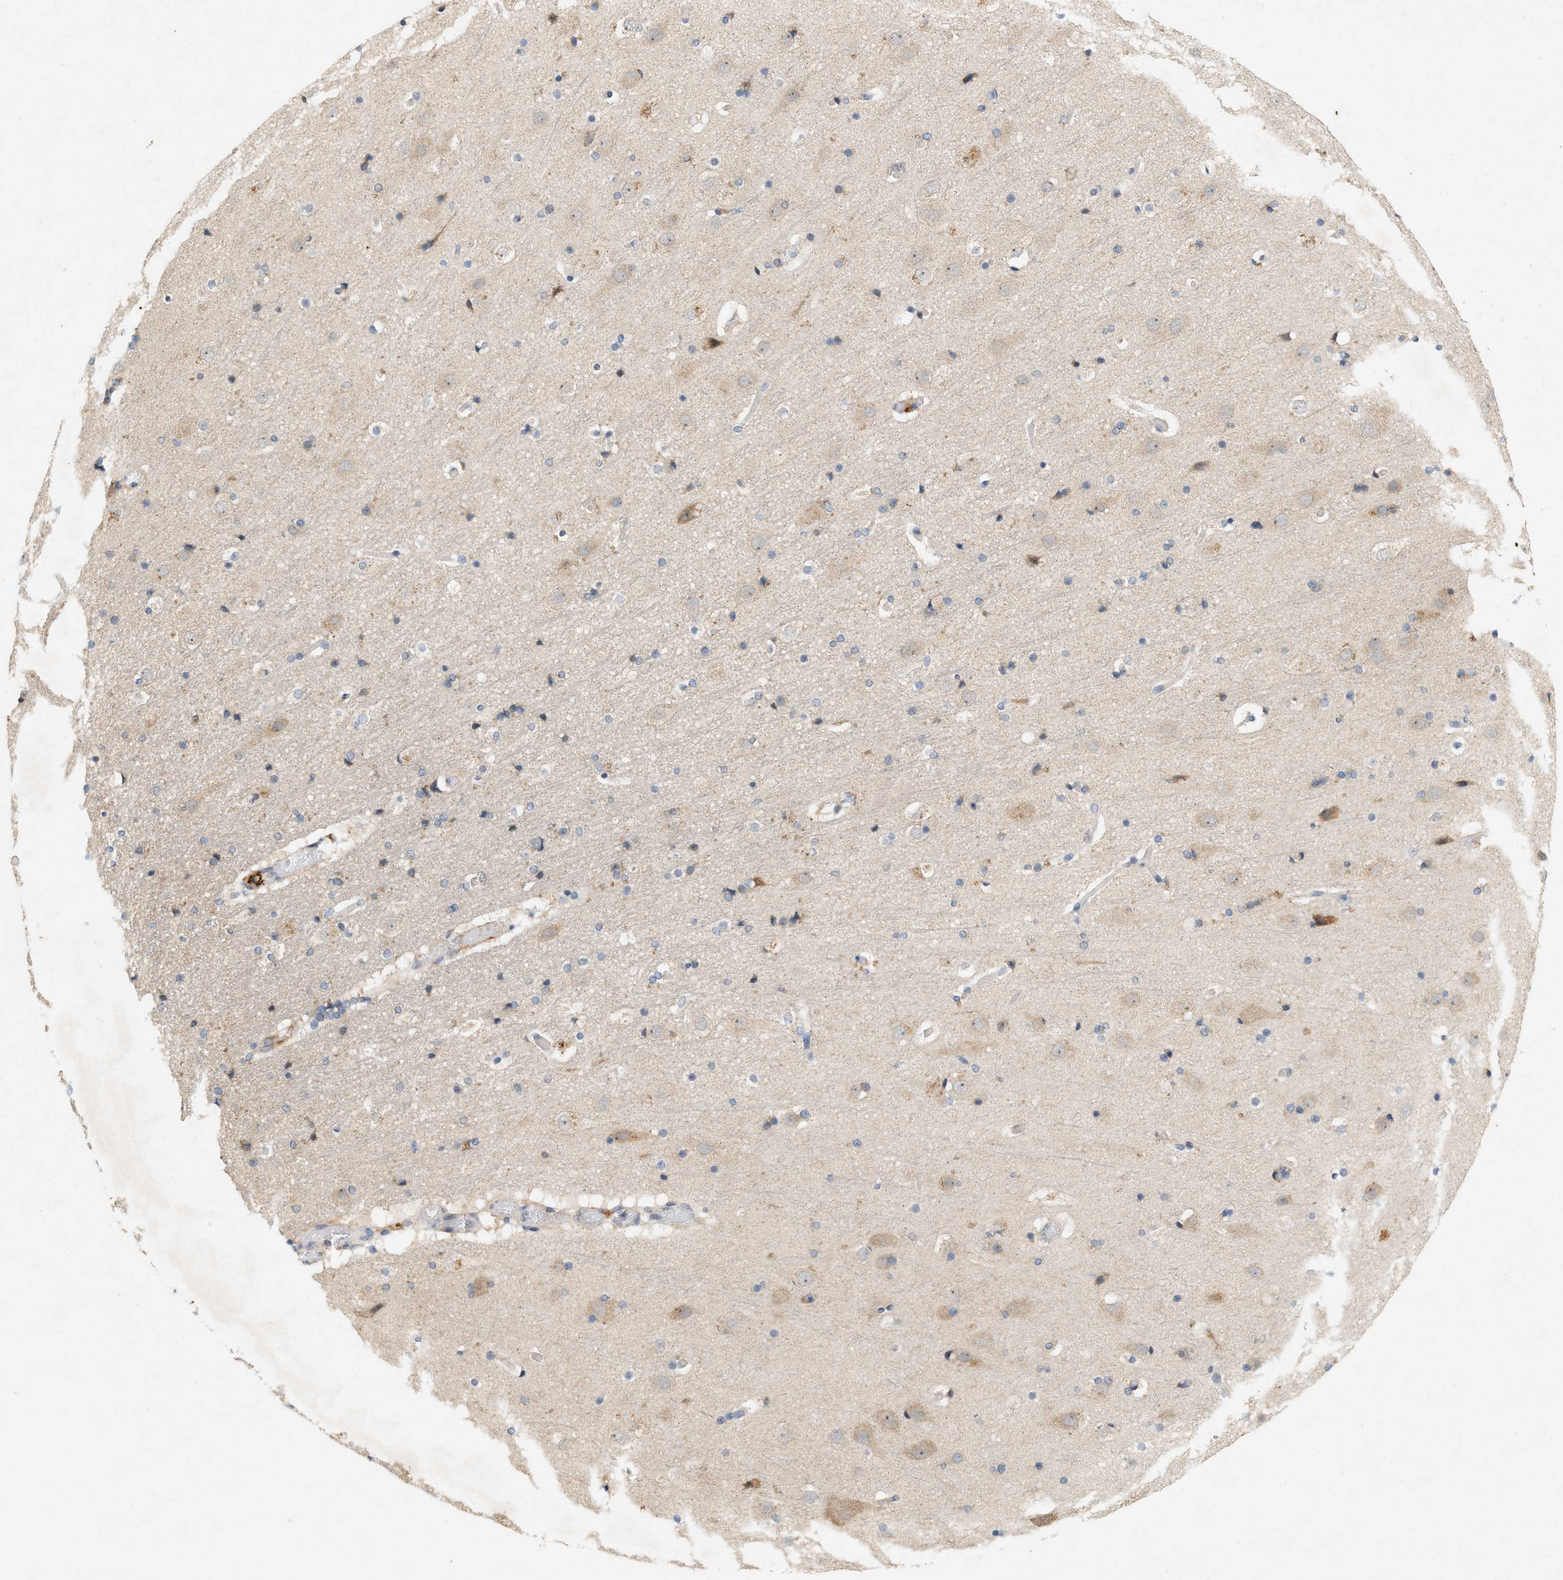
{"staining": {"intensity": "negative", "quantity": "none", "location": "none"}, "tissue": "cerebral cortex", "cell_type": "Endothelial cells", "image_type": "normal", "snomed": [{"axis": "morphology", "description": "Normal tissue, NOS"}, {"axis": "topography", "description": "Cerebral cortex"}], "caption": "Immunohistochemistry (IHC) of normal cerebral cortex displays no expression in endothelial cells. Brightfield microscopy of immunohistochemistry stained with DAB (3,3'-diaminobenzidine) (brown) and hematoxylin (blue), captured at high magnification.", "gene": "DCAF7", "patient": {"sex": "male", "age": 57}}